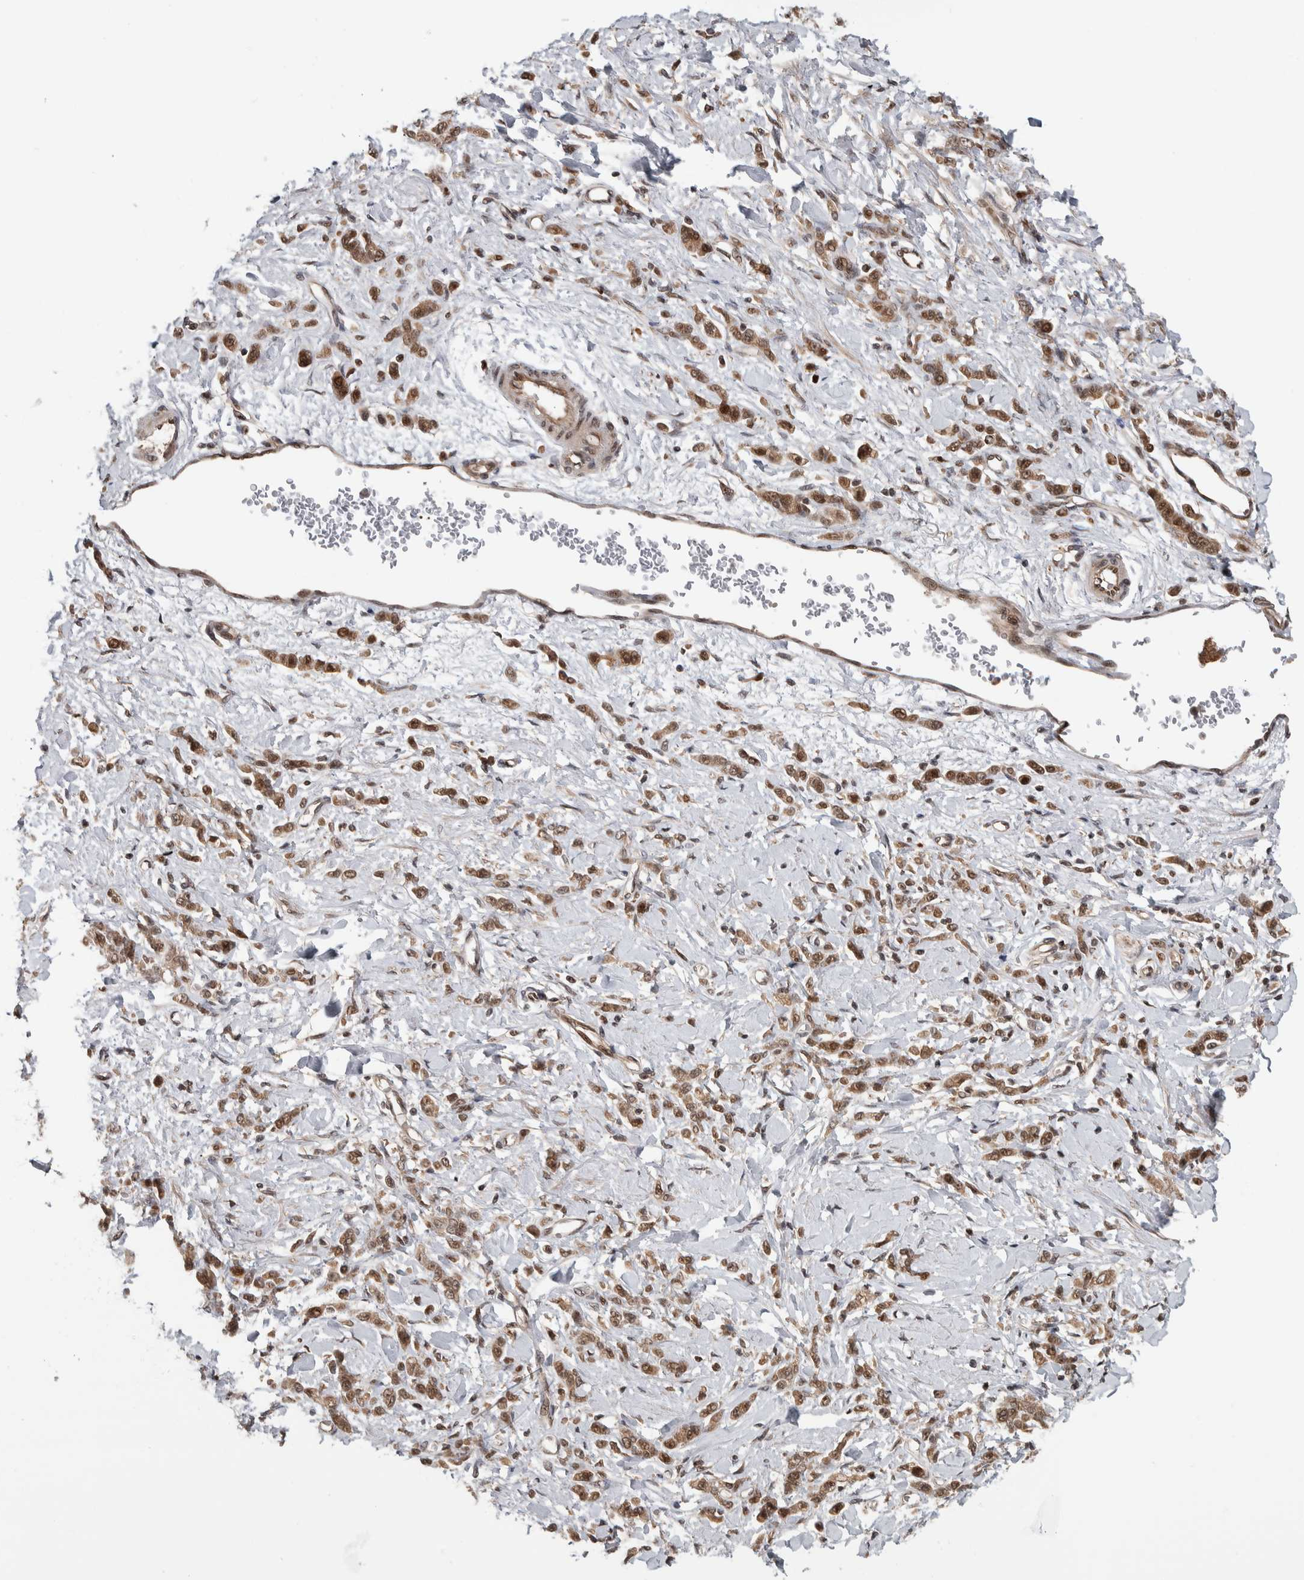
{"staining": {"intensity": "moderate", "quantity": ">75%", "location": "nuclear"}, "tissue": "stomach cancer", "cell_type": "Tumor cells", "image_type": "cancer", "snomed": [{"axis": "morphology", "description": "Normal tissue, NOS"}, {"axis": "morphology", "description": "Adenocarcinoma, NOS"}, {"axis": "topography", "description": "Stomach"}], "caption": "The micrograph reveals a brown stain indicating the presence of a protein in the nuclear of tumor cells in stomach cancer (adenocarcinoma).", "gene": "RPS6KA4", "patient": {"sex": "male", "age": 82}}